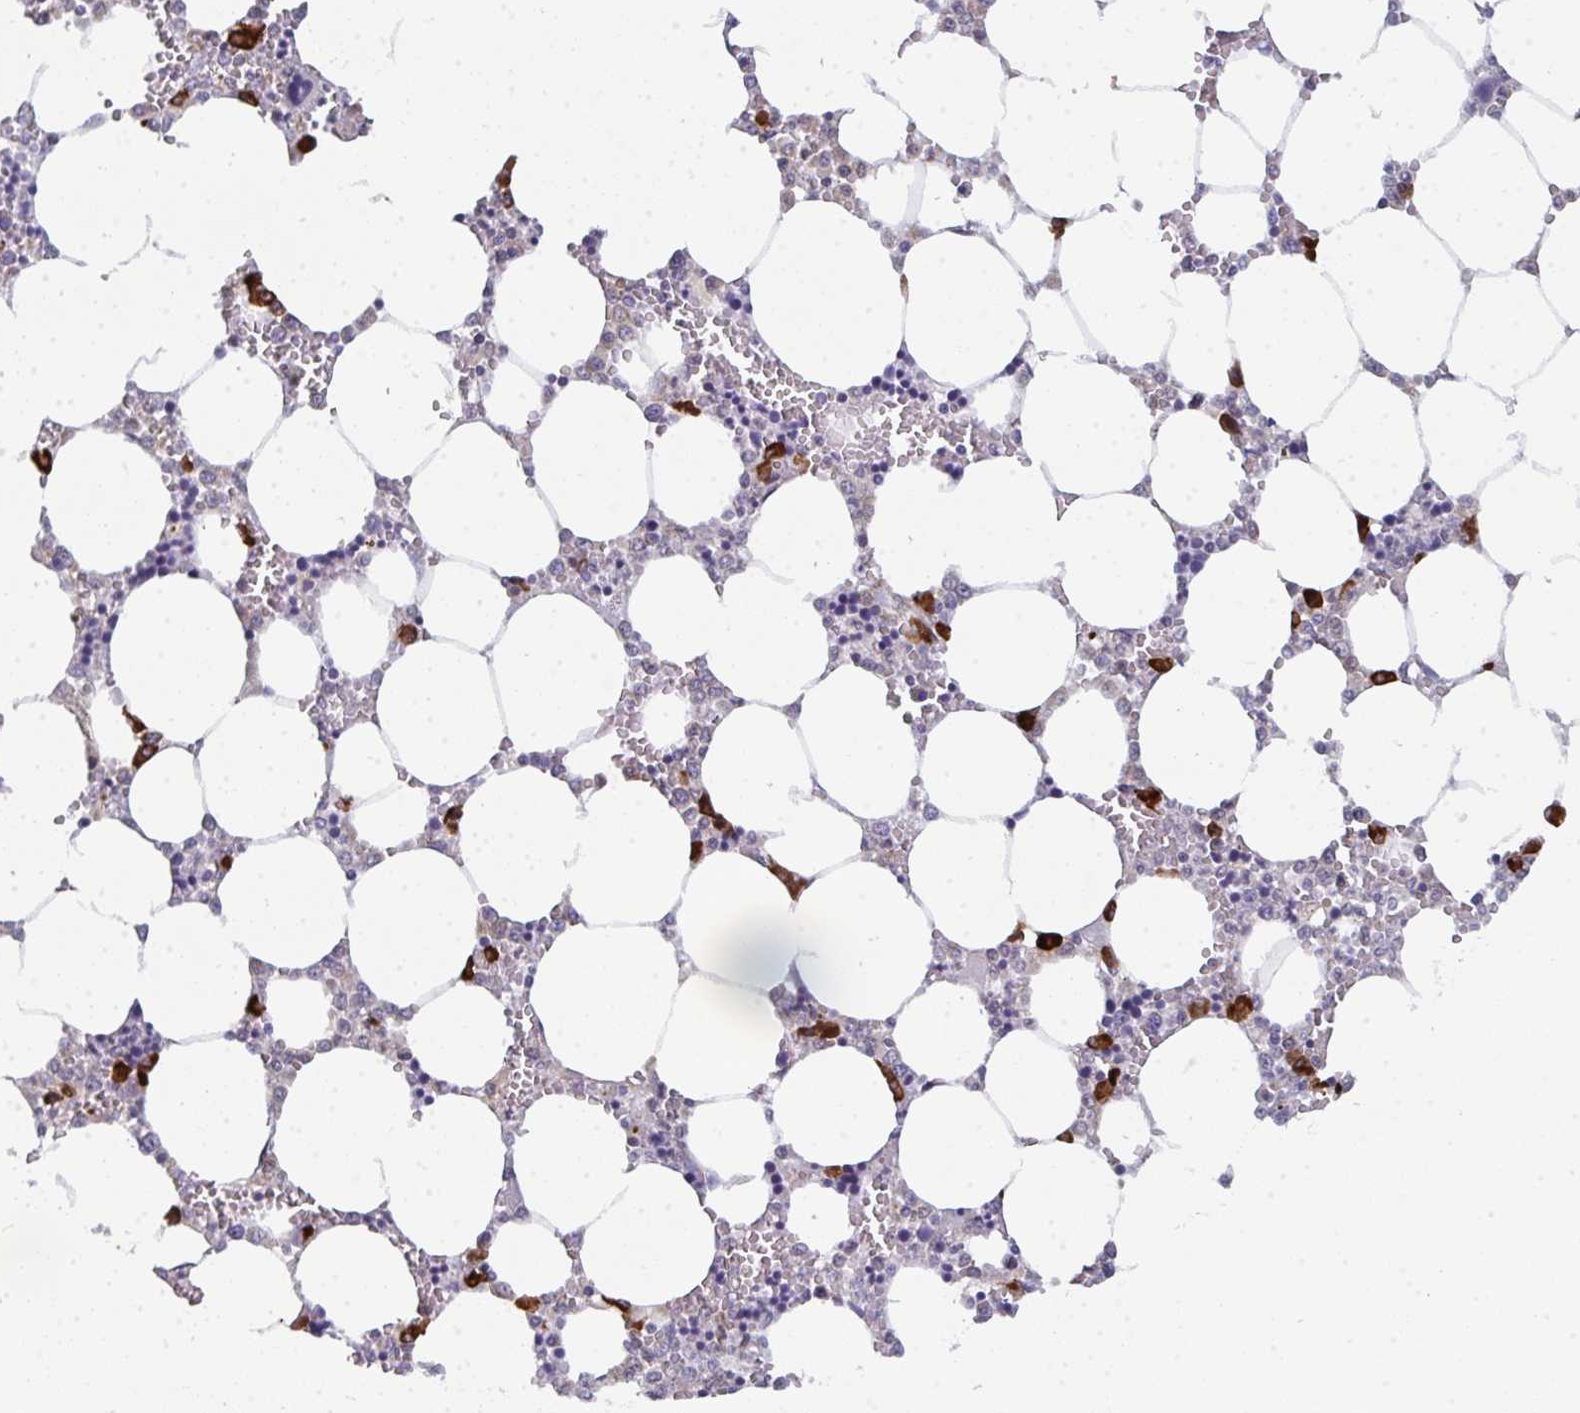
{"staining": {"intensity": "strong", "quantity": "<25%", "location": "cytoplasmic/membranous"}, "tissue": "bone marrow", "cell_type": "Hematopoietic cells", "image_type": "normal", "snomed": [{"axis": "morphology", "description": "Normal tissue, NOS"}, {"axis": "topography", "description": "Bone marrow"}], "caption": "Immunohistochemistry (IHC) photomicrograph of normal bone marrow: bone marrow stained using immunohistochemistry (IHC) shows medium levels of strong protein expression localized specifically in the cytoplasmic/membranous of hematopoietic cells, appearing as a cytoplasmic/membranous brown color.", "gene": "LYSMD4", "patient": {"sex": "male", "age": 64}}